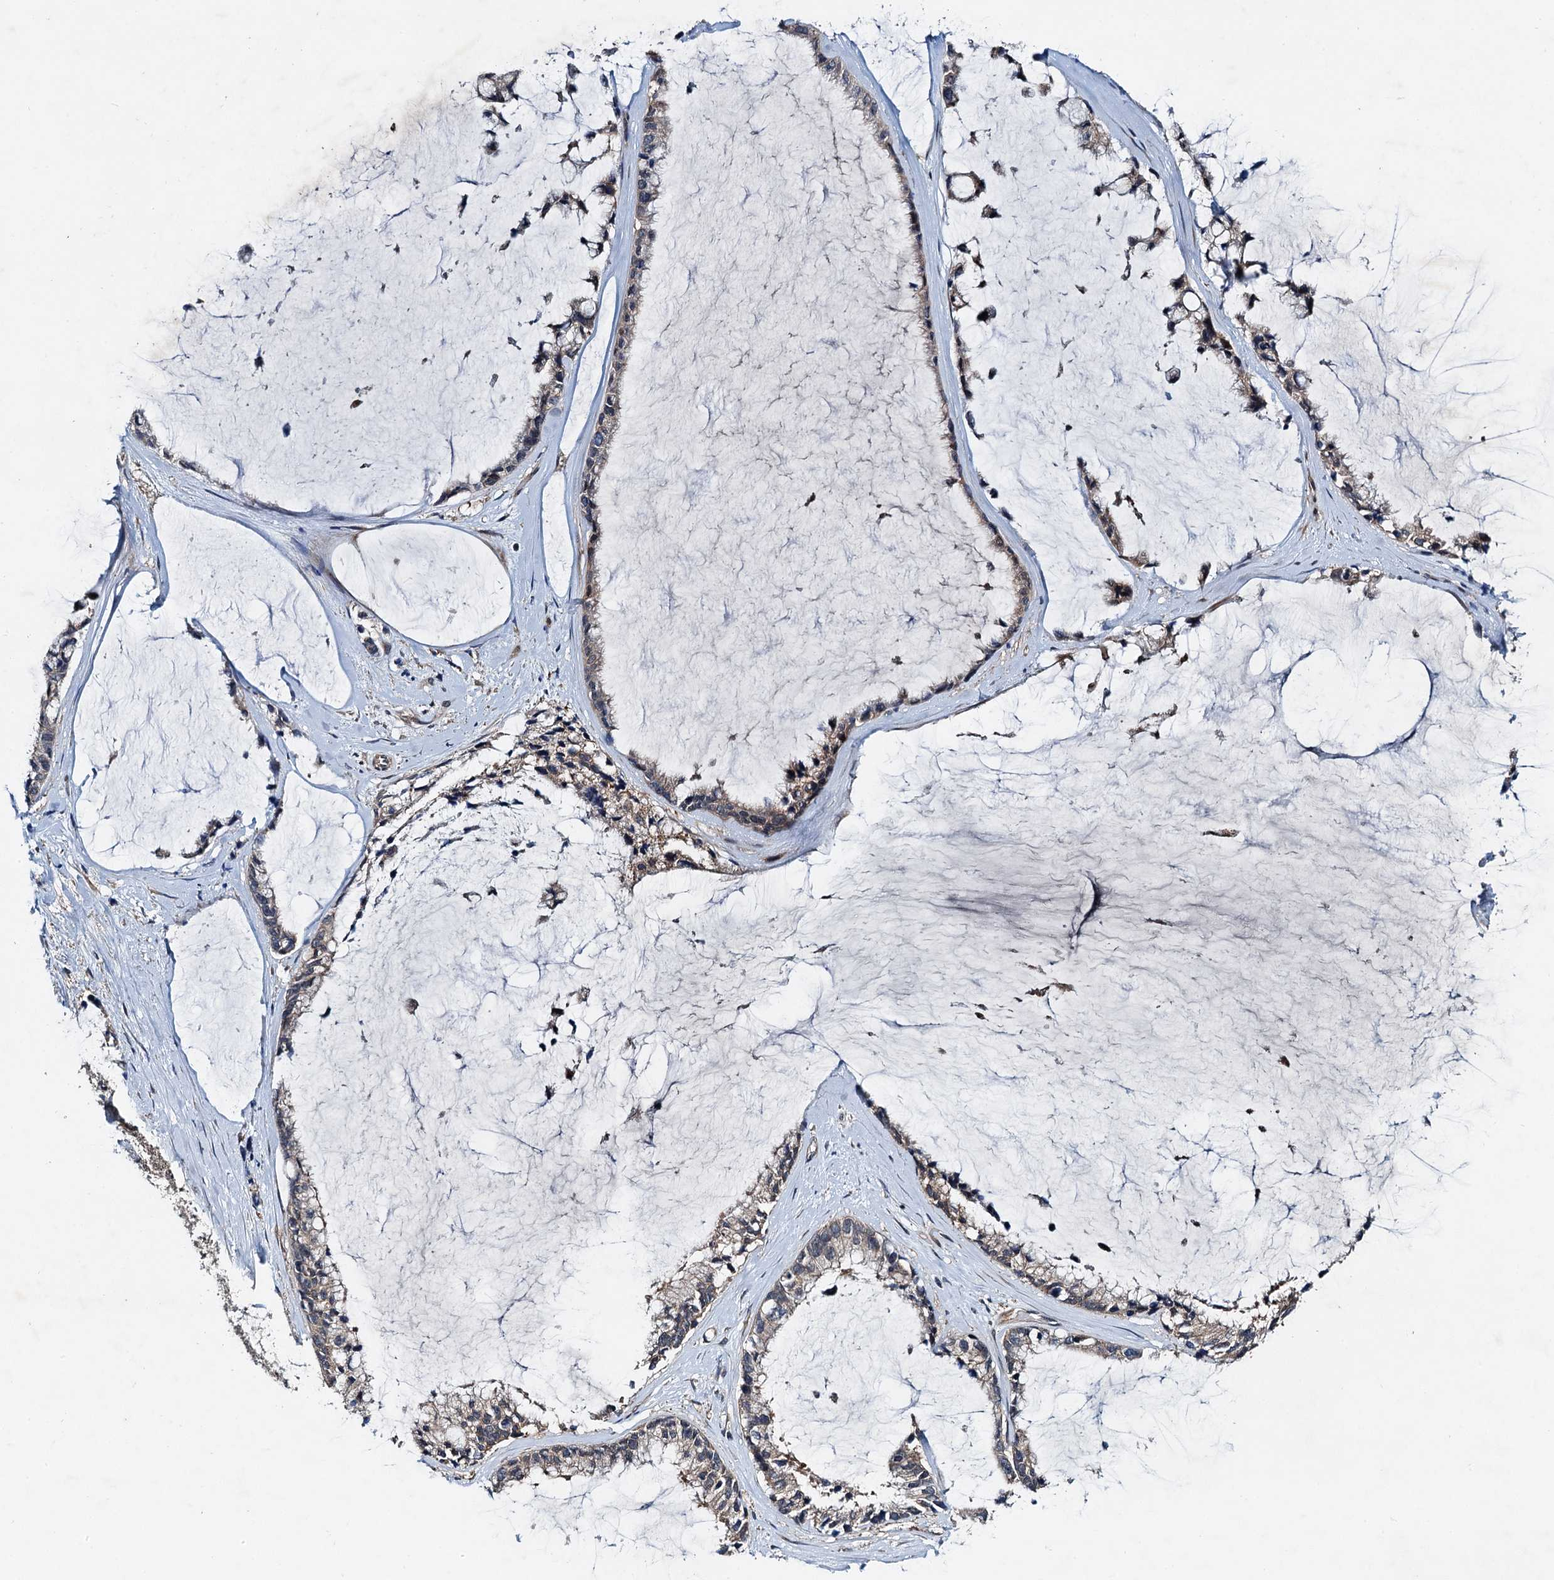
{"staining": {"intensity": "weak", "quantity": "<25%", "location": "cytoplasmic/membranous"}, "tissue": "ovarian cancer", "cell_type": "Tumor cells", "image_type": "cancer", "snomed": [{"axis": "morphology", "description": "Cystadenocarcinoma, mucinous, NOS"}, {"axis": "topography", "description": "Ovary"}], "caption": "High magnification brightfield microscopy of ovarian mucinous cystadenocarcinoma stained with DAB (brown) and counterstained with hematoxylin (blue): tumor cells show no significant staining.", "gene": "EFL1", "patient": {"sex": "female", "age": 39}}